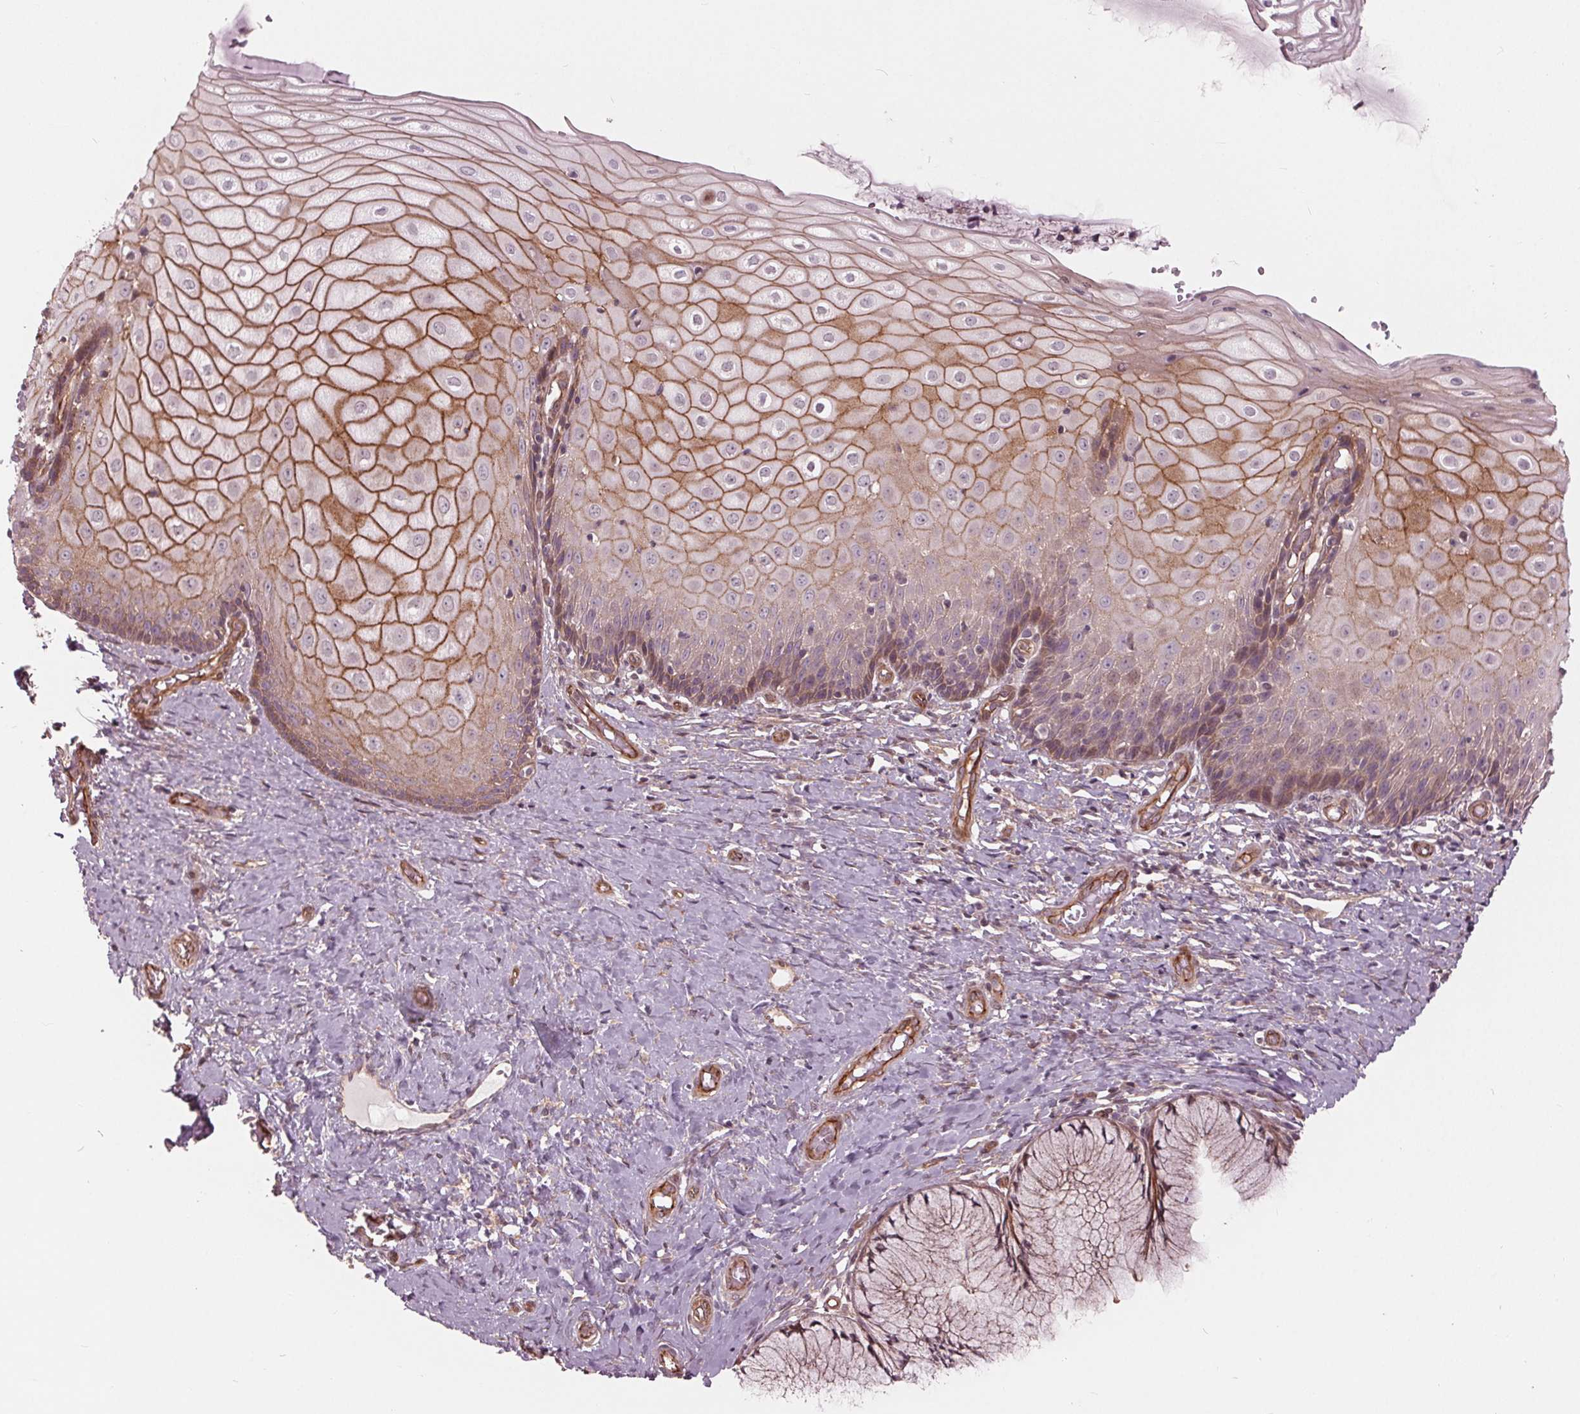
{"staining": {"intensity": "moderate", "quantity": "25%-75%", "location": "cytoplasmic/membranous"}, "tissue": "cervix", "cell_type": "Glandular cells", "image_type": "normal", "snomed": [{"axis": "morphology", "description": "Normal tissue, NOS"}, {"axis": "topography", "description": "Cervix"}], "caption": "A photomicrograph of human cervix stained for a protein demonstrates moderate cytoplasmic/membranous brown staining in glandular cells. (DAB (3,3'-diaminobenzidine) = brown stain, brightfield microscopy at high magnification).", "gene": "TXNIP", "patient": {"sex": "female", "age": 37}}